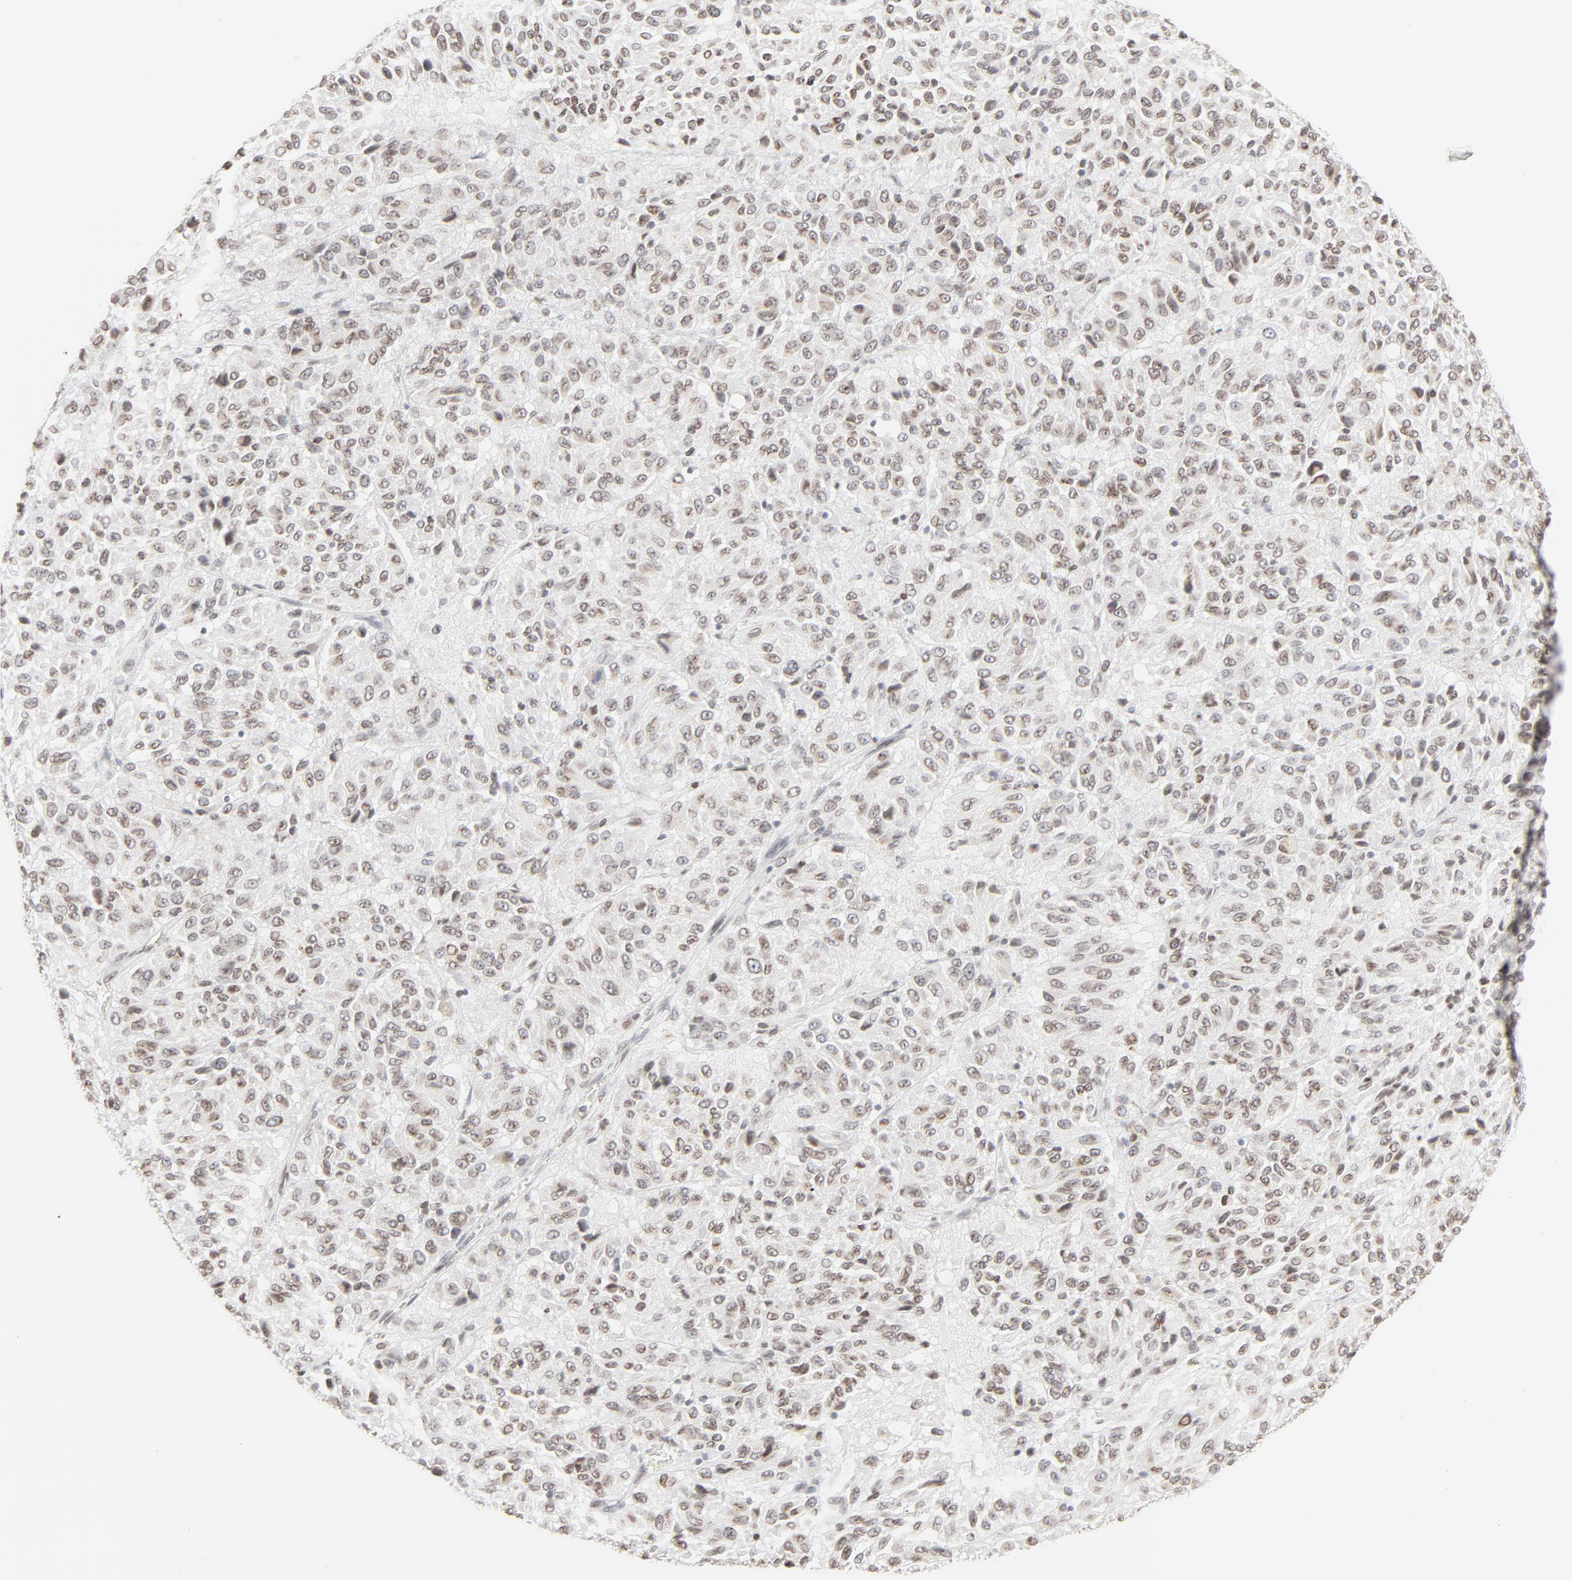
{"staining": {"intensity": "weak", "quantity": ">75%", "location": "cytoplasmic/membranous,nuclear"}, "tissue": "melanoma", "cell_type": "Tumor cells", "image_type": "cancer", "snomed": [{"axis": "morphology", "description": "Malignant melanoma, Metastatic site"}, {"axis": "topography", "description": "Lung"}], "caption": "Protein staining of malignant melanoma (metastatic site) tissue demonstrates weak cytoplasmic/membranous and nuclear expression in about >75% of tumor cells. (Stains: DAB (3,3'-diaminobenzidine) in brown, nuclei in blue, Microscopy: brightfield microscopy at high magnification).", "gene": "MAD1L1", "patient": {"sex": "male", "age": 64}}